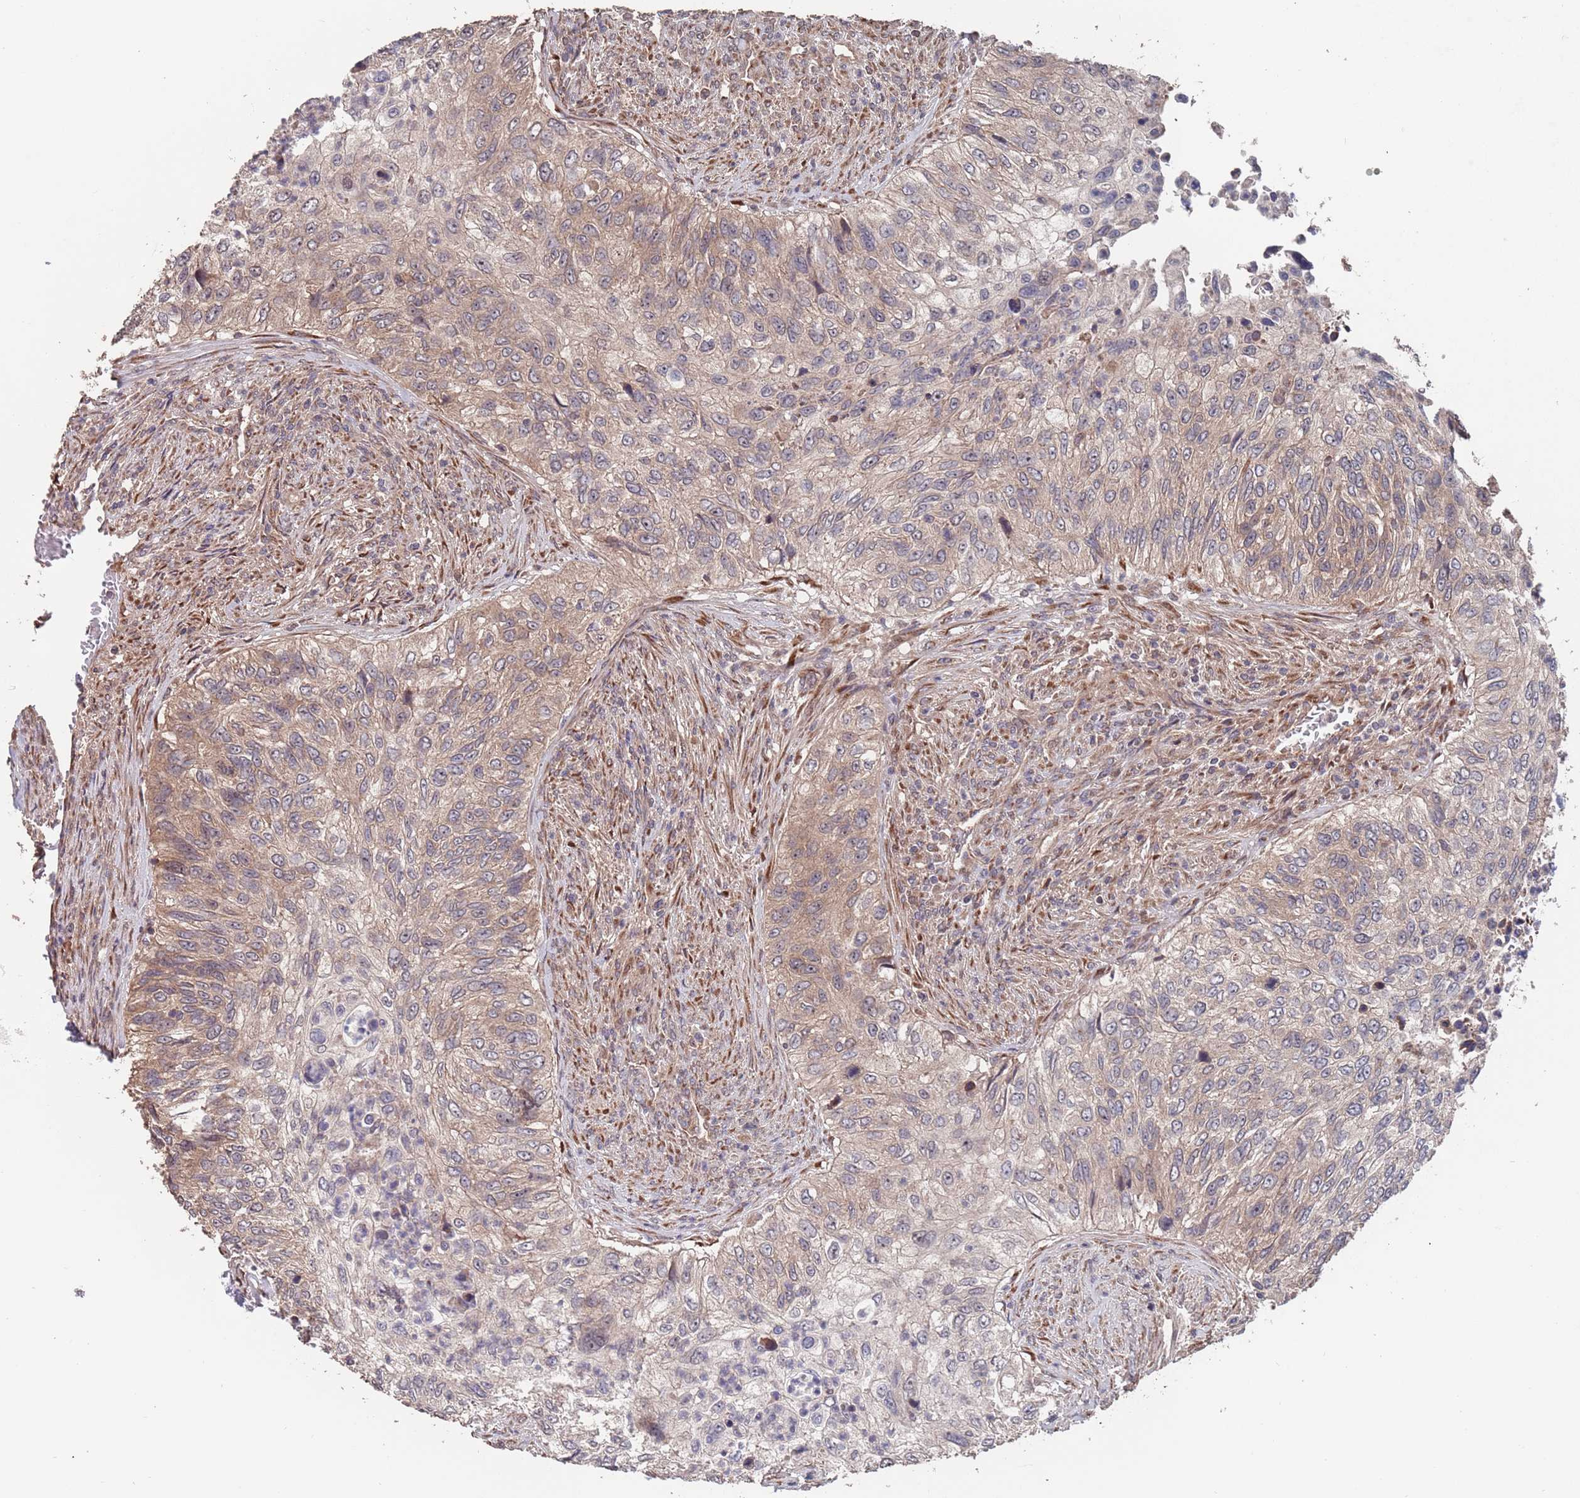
{"staining": {"intensity": "weak", "quantity": "25%-75%", "location": "cytoplasmic/membranous"}, "tissue": "urothelial cancer", "cell_type": "Tumor cells", "image_type": "cancer", "snomed": [{"axis": "morphology", "description": "Urothelial carcinoma, High grade"}, {"axis": "topography", "description": "Urinary bladder"}], "caption": "Human urothelial cancer stained for a protein (brown) reveals weak cytoplasmic/membranous positive positivity in about 25%-75% of tumor cells.", "gene": "UNC45A", "patient": {"sex": "female", "age": 60}}